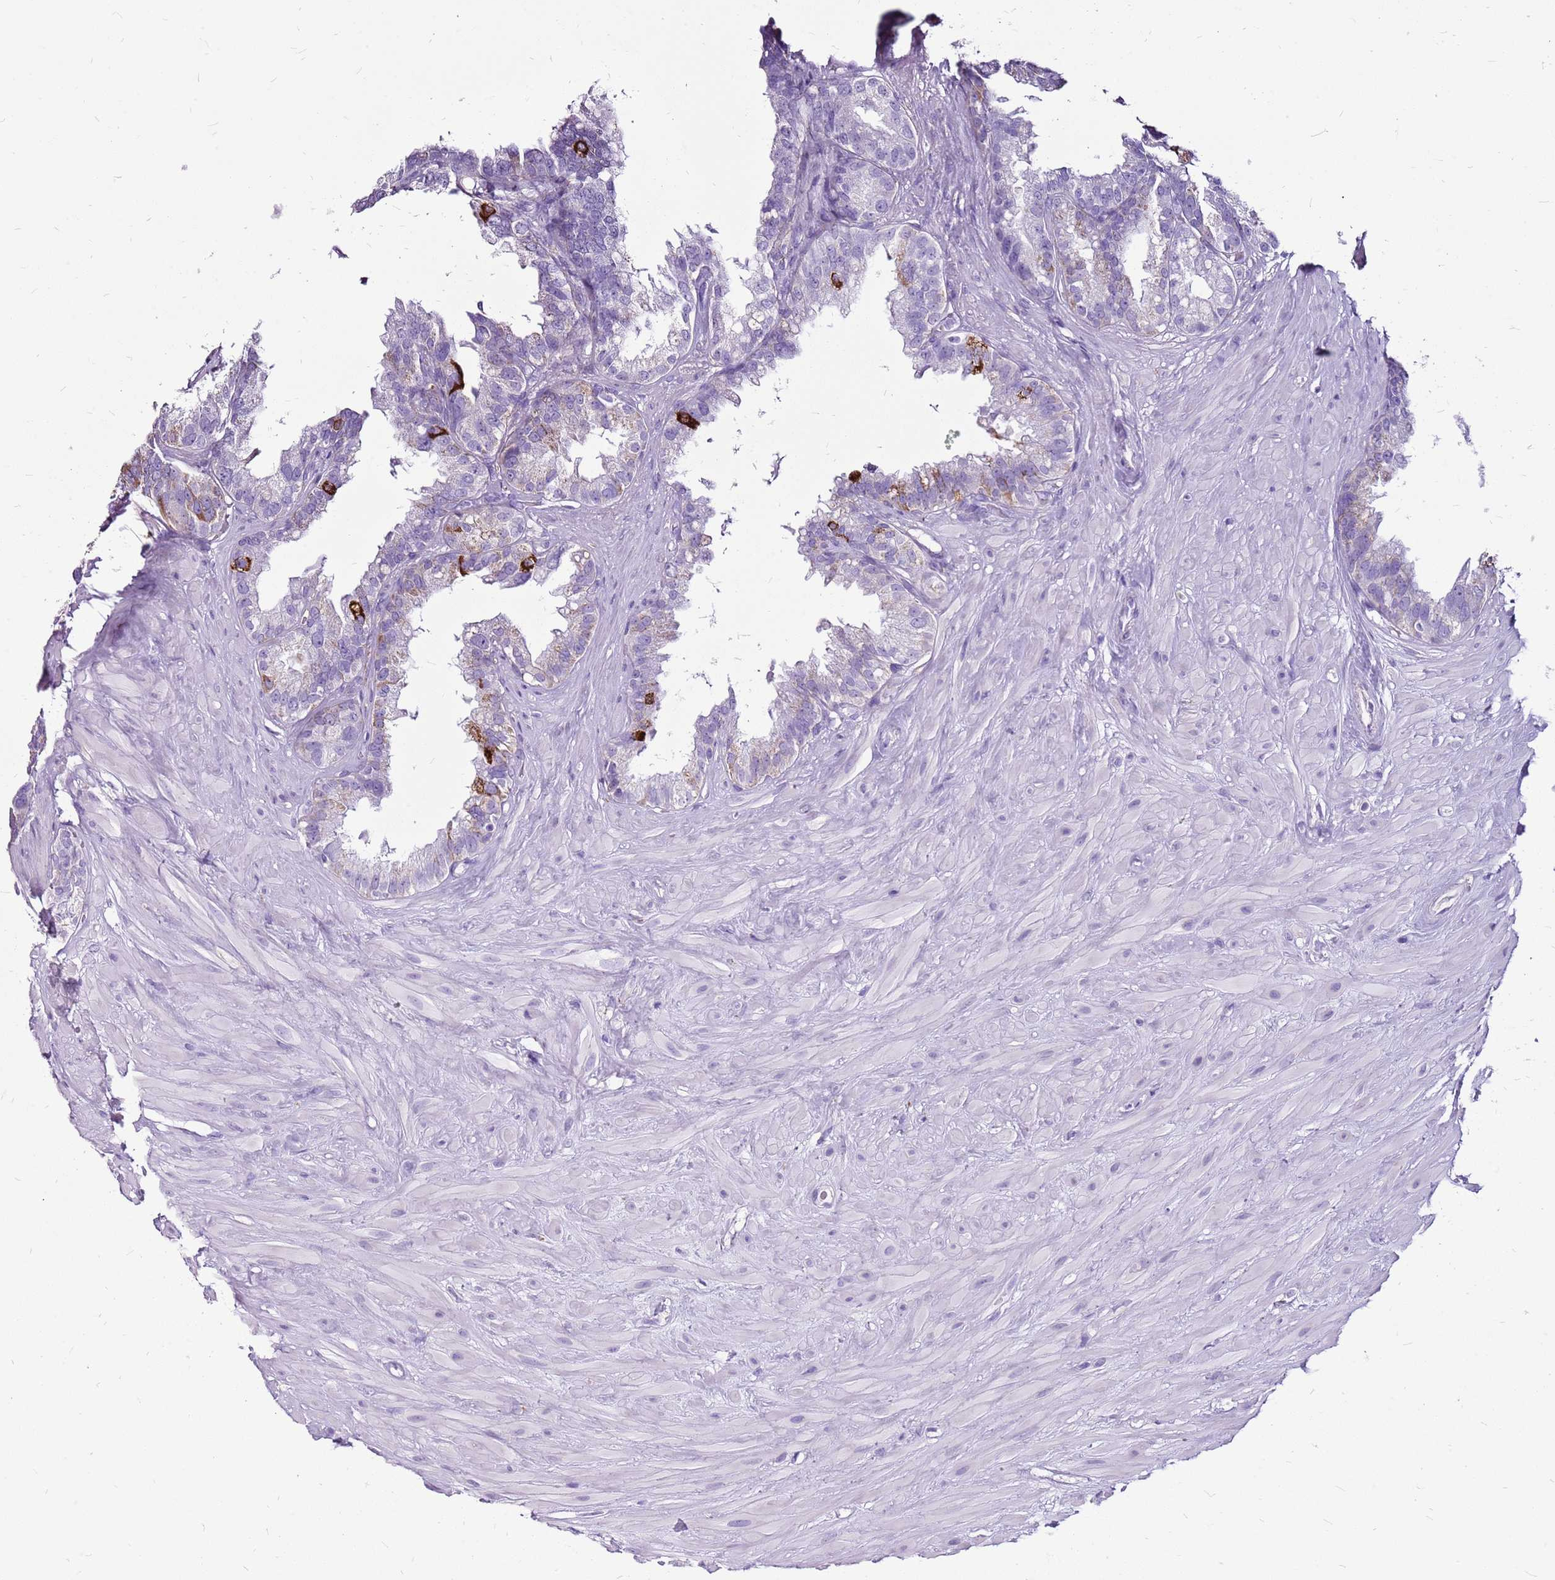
{"staining": {"intensity": "strong", "quantity": "<25%", "location": "cytoplasmic/membranous"}, "tissue": "seminal vesicle", "cell_type": "Glandular cells", "image_type": "normal", "snomed": [{"axis": "morphology", "description": "Normal tissue, NOS"}, {"axis": "topography", "description": "Seminal veicle"}], "caption": "The micrograph reveals immunohistochemical staining of normal seminal vesicle. There is strong cytoplasmic/membranous positivity is present in approximately <25% of glandular cells.", "gene": "ACSS3", "patient": {"sex": "male", "age": 80}}